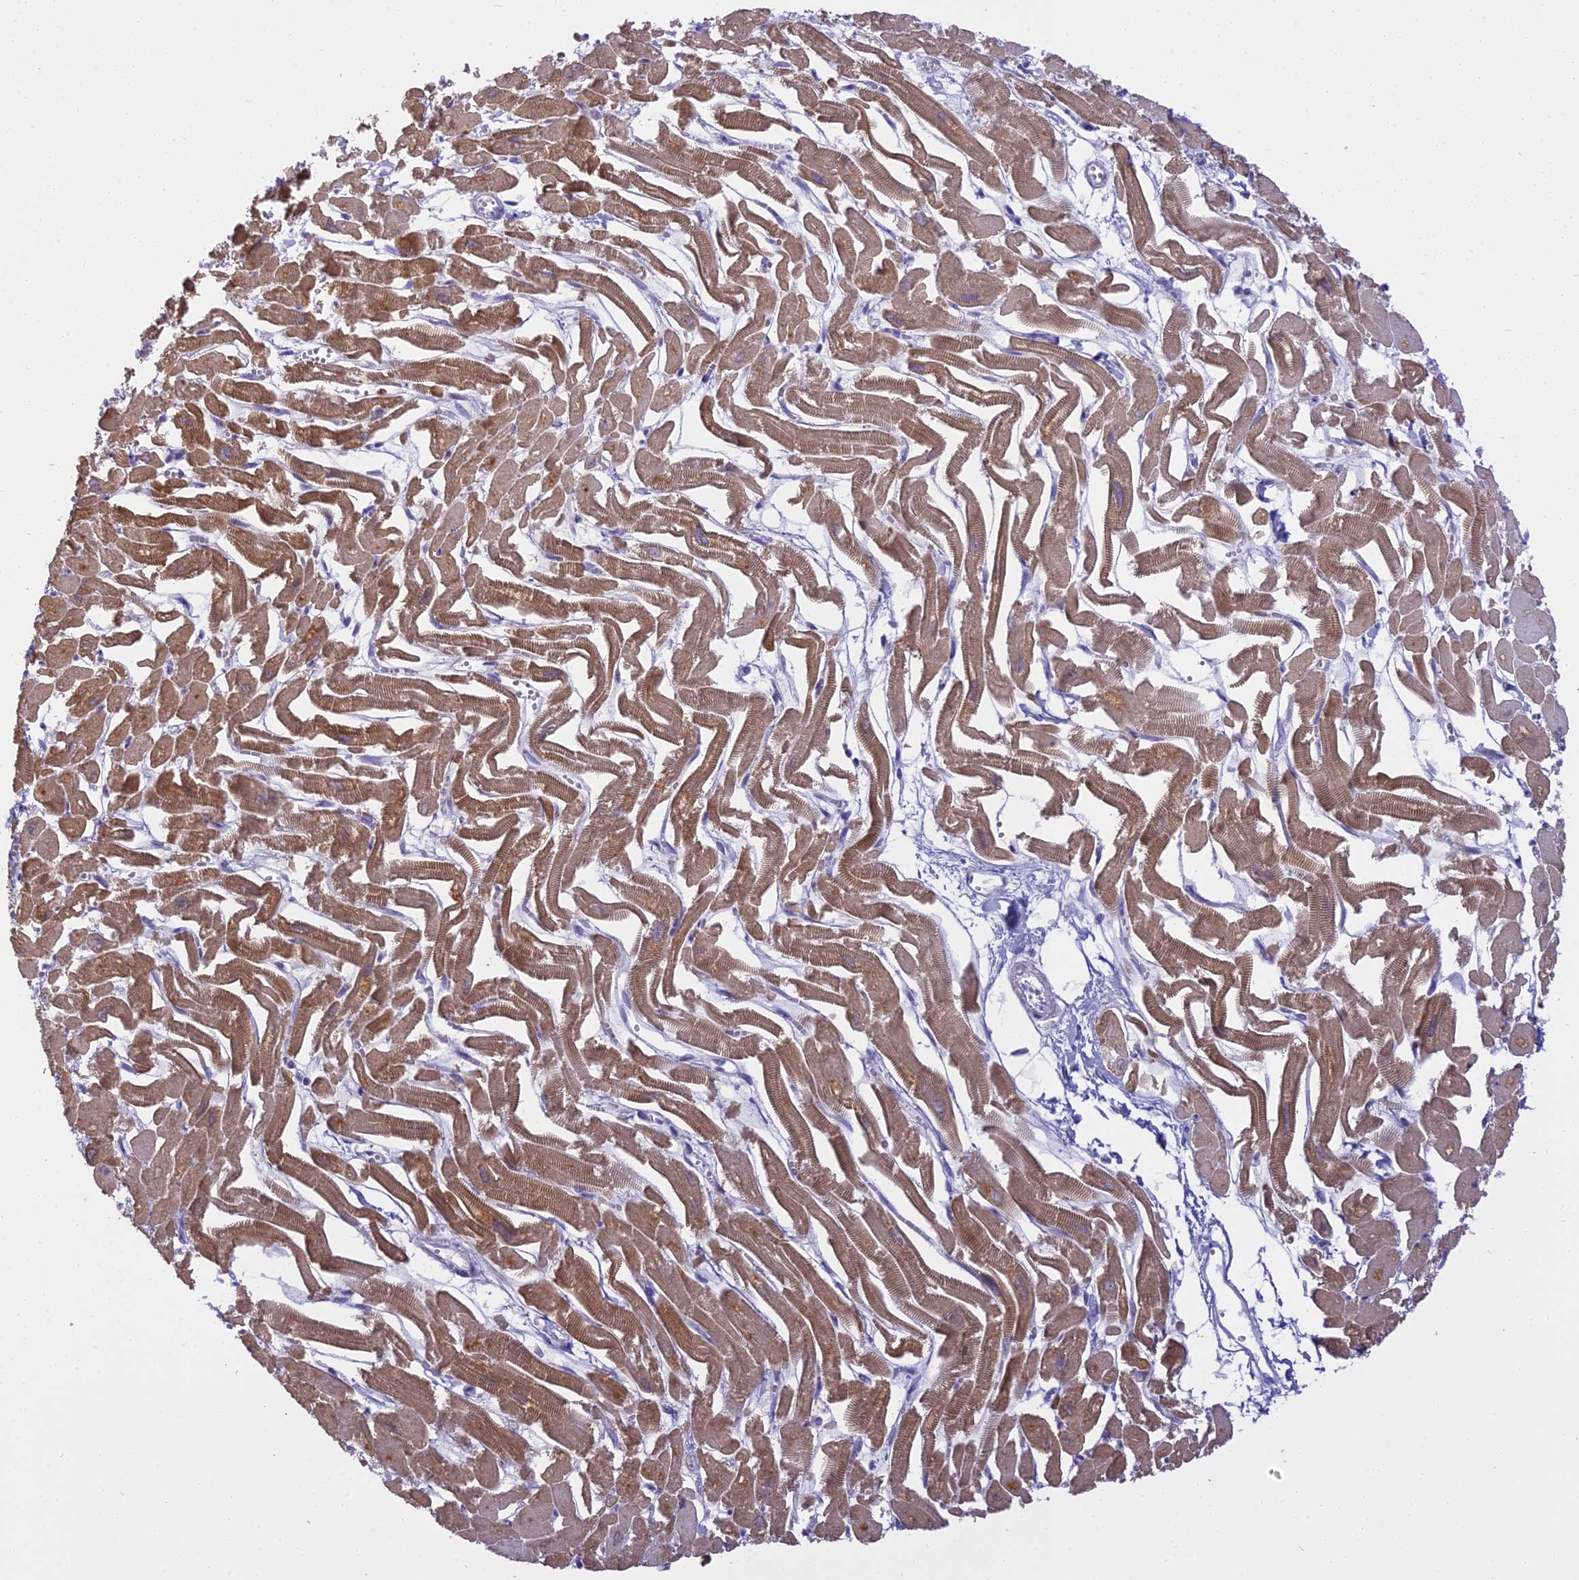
{"staining": {"intensity": "moderate", "quantity": ">75%", "location": "cytoplasmic/membranous"}, "tissue": "heart muscle", "cell_type": "Cardiomyocytes", "image_type": "normal", "snomed": [{"axis": "morphology", "description": "Normal tissue, NOS"}, {"axis": "topography", "description": "Heart"}], "caption": "Immunohistochemistry photomicrograph of unremarkable human heart muscle stained for a protein (brown), which shows medium levels of moderate cytoplasmic/membranous staining in approximately >75% of cardiomyocytes.", "gene": "BLNK", "patient": {"sex": "male", "age": 54}}